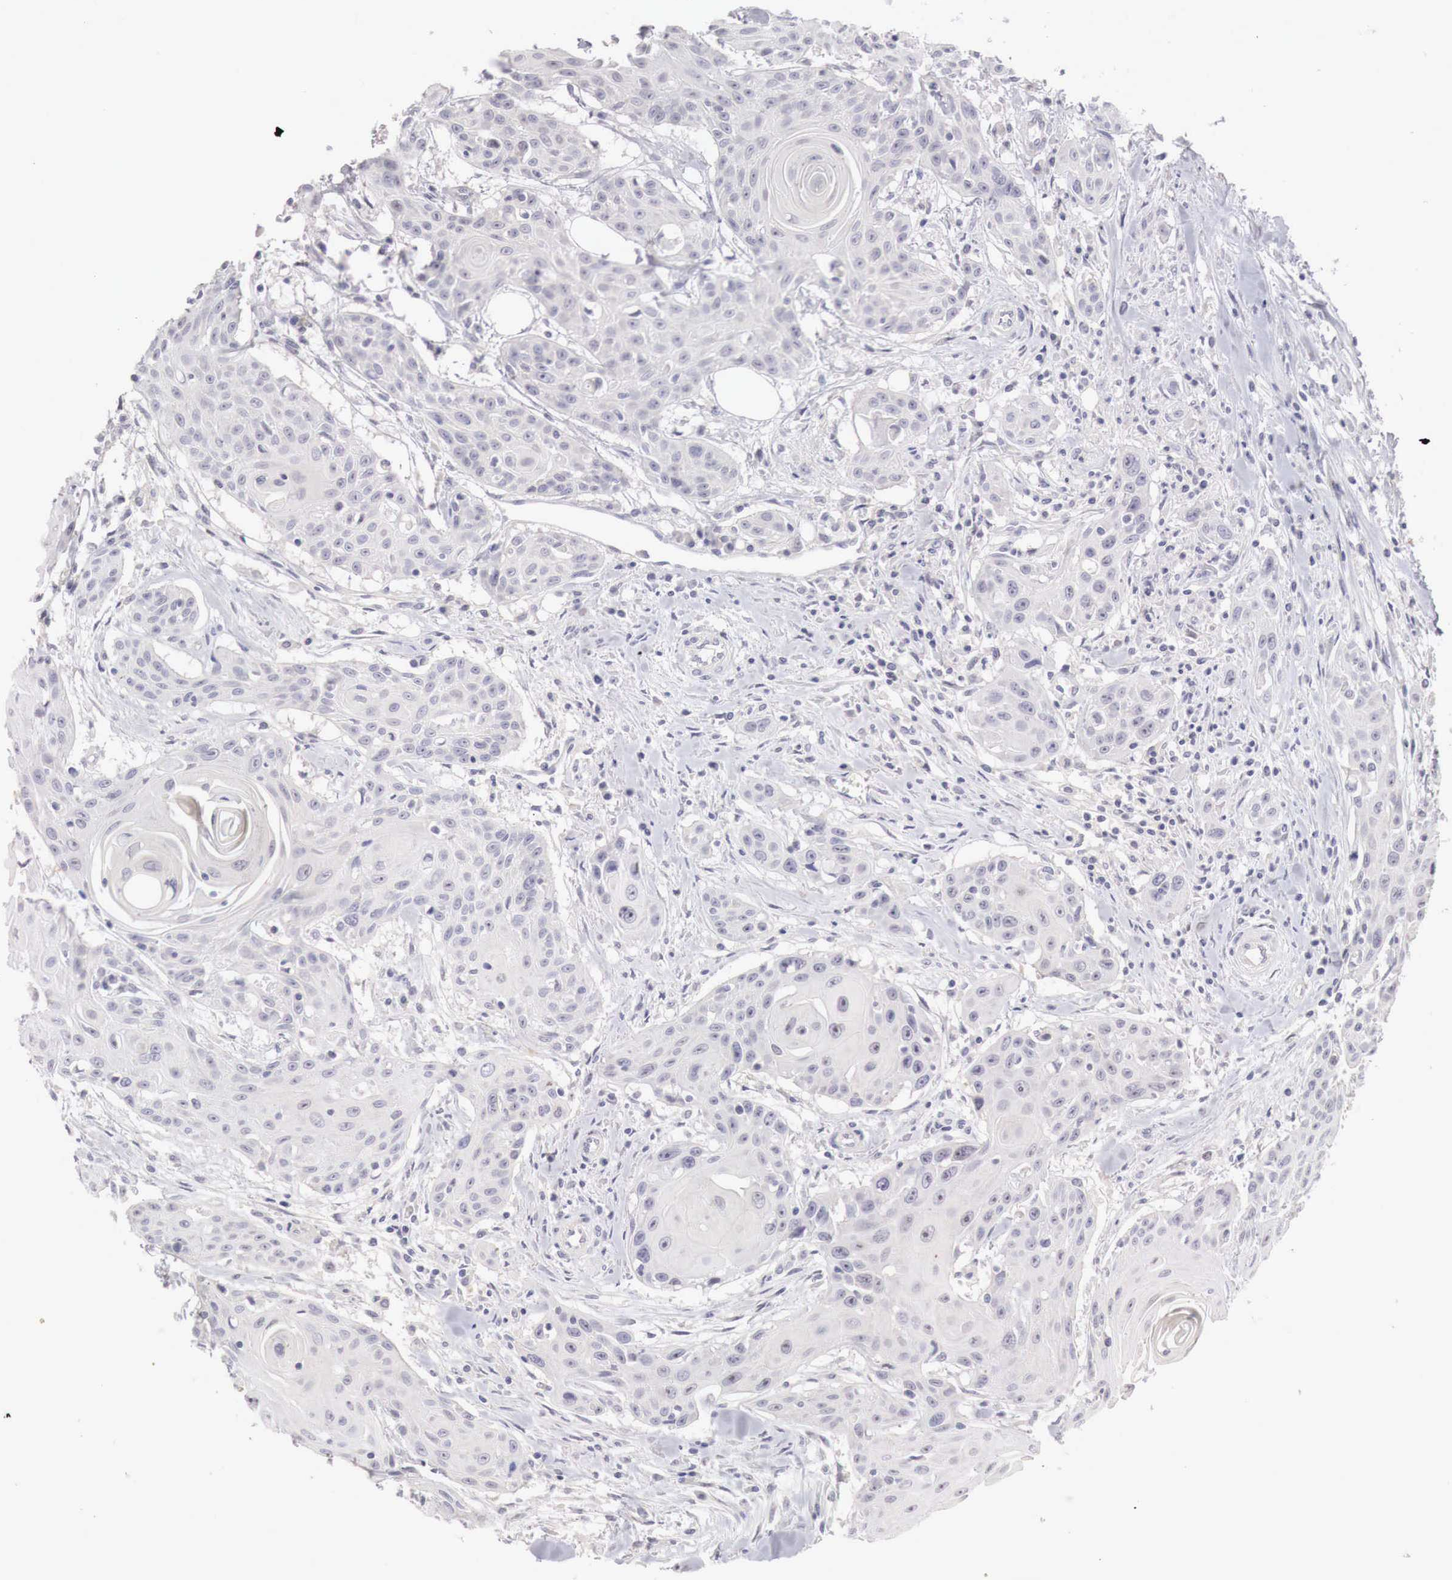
{"staining": {"intensity": "negative", "quantity": "none", "location": "none"}, "tissue": "head and neck cancer", "cell_type": "Tumor cells", "image_type": "cancer", "snomed": [{"axis": "morphology", "description": "Squamous cell carcinoma, NOS"}, {"axis": "morphology", "description": "Squamous cell carcinoma, metastatic, NOS"}, {"axis": "topography", "description": "Lymph node"}, {"axis": "topography", "description": "Salivary gland"}, {"axis": "topography", "description": "Head-Neck"}], "caption": "This image is of head and neck cancer (metastatic squamous cell carcinoma) stained with immunohistochemistry to label a protein in brown with the nuclei are counter-stained blue. There is no expression in tumor cells. The staining was performed using DAB to visualize the protein expression in brown, while the nuclei were stained in blue with hematoxylin (Magnification: 20x).", "gene": "GATA1", "patient": {"sex": "female", "age": 74}}